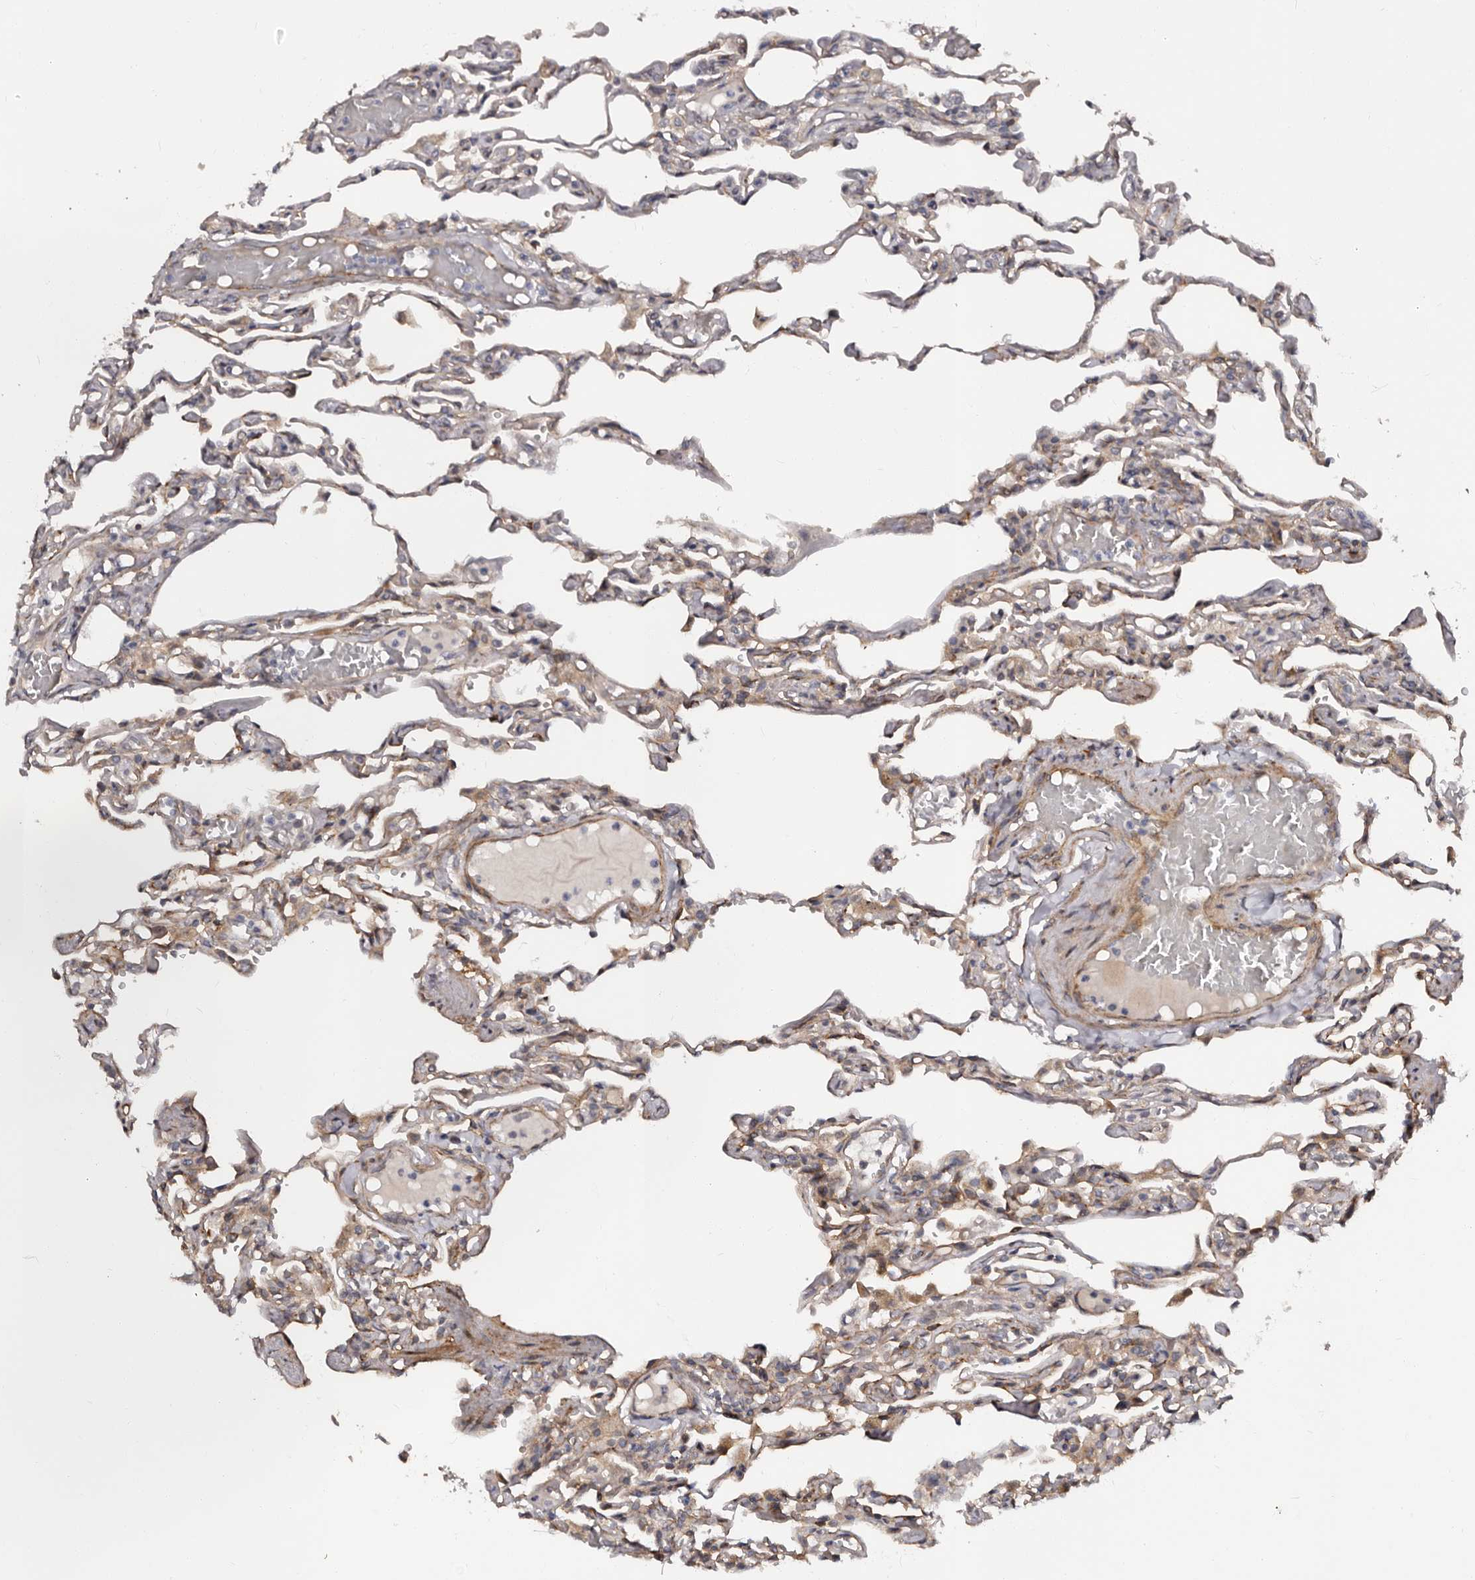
{"staining": {"intensity": "weak", "quantity": "25%-75%", "location": "cytoplasmic/membranous"}, "tissue": "lung", "cell_type": "Alveolar cells", "image_type": "normal", "snomed": [{"axis": "morphology", "description": "Normal tissue, NOS"}, {"axis": "topography", "description": "Lung"}], "caption": "High-magnification brightfield microscopy of normal lung stained with DAB (3,3'-diaminobenzidine) (brown) and counterstained with hematoxylin (blue). alveolar cells exhibit weak cytoplasmic/membranous positivity is appreciated in approximately25%-75% of cells.", "gene": "TBC1D22B", "patient": {"sex": "male", "age": 21}}